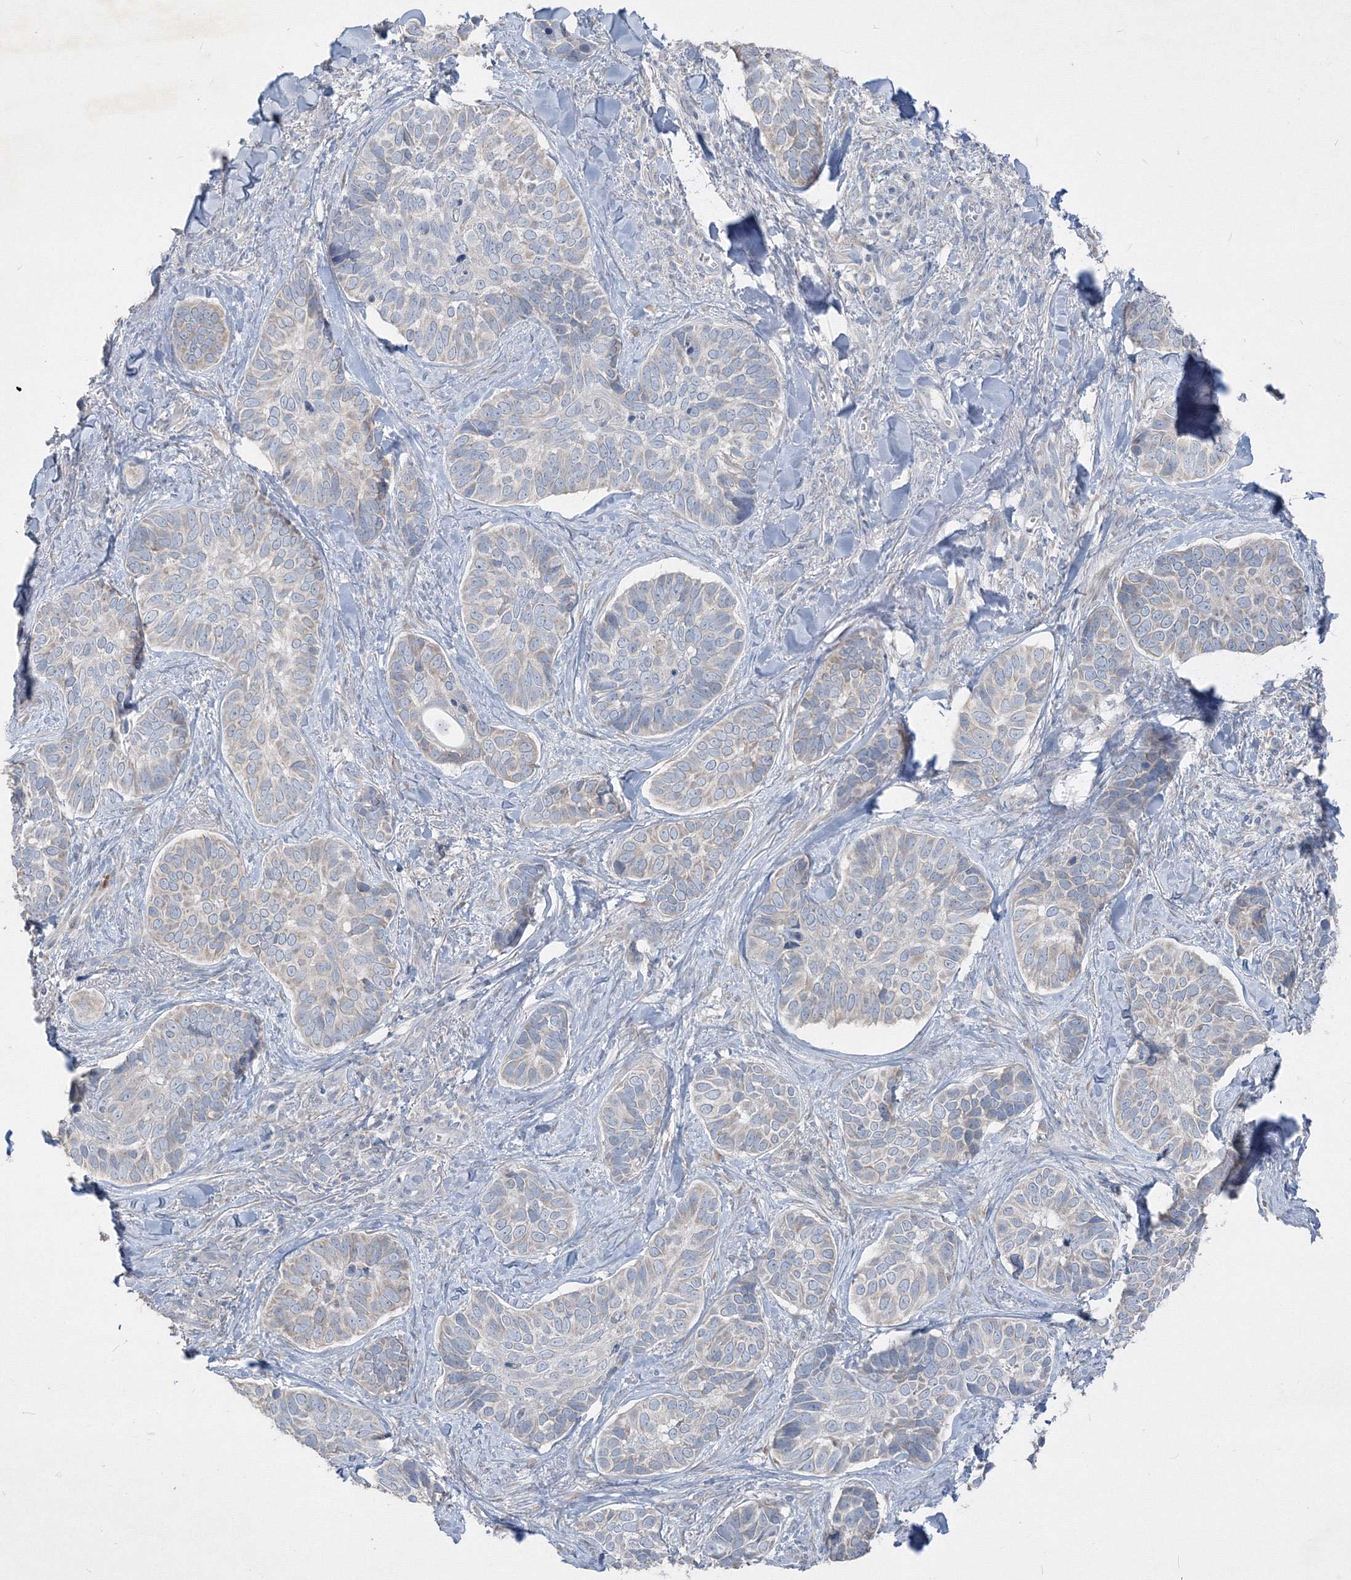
{"staining": {"intensity": "negative", "quantity": "none", "location": "none"}, "tissue": "skin cancer", "cell_type": "Tumor cells", "image_type": "cancer", "snomed": [{"axis": "morphology", "description": "Basal cell carcinoma"}, {"axis": "topography", "description": "Skin"}], "caption": "The histopathology image reveals no significant expression in tumor cells of skin cancer.", "gene": "IFNAR1", "patient": {"sex": "male", "age": 62}}